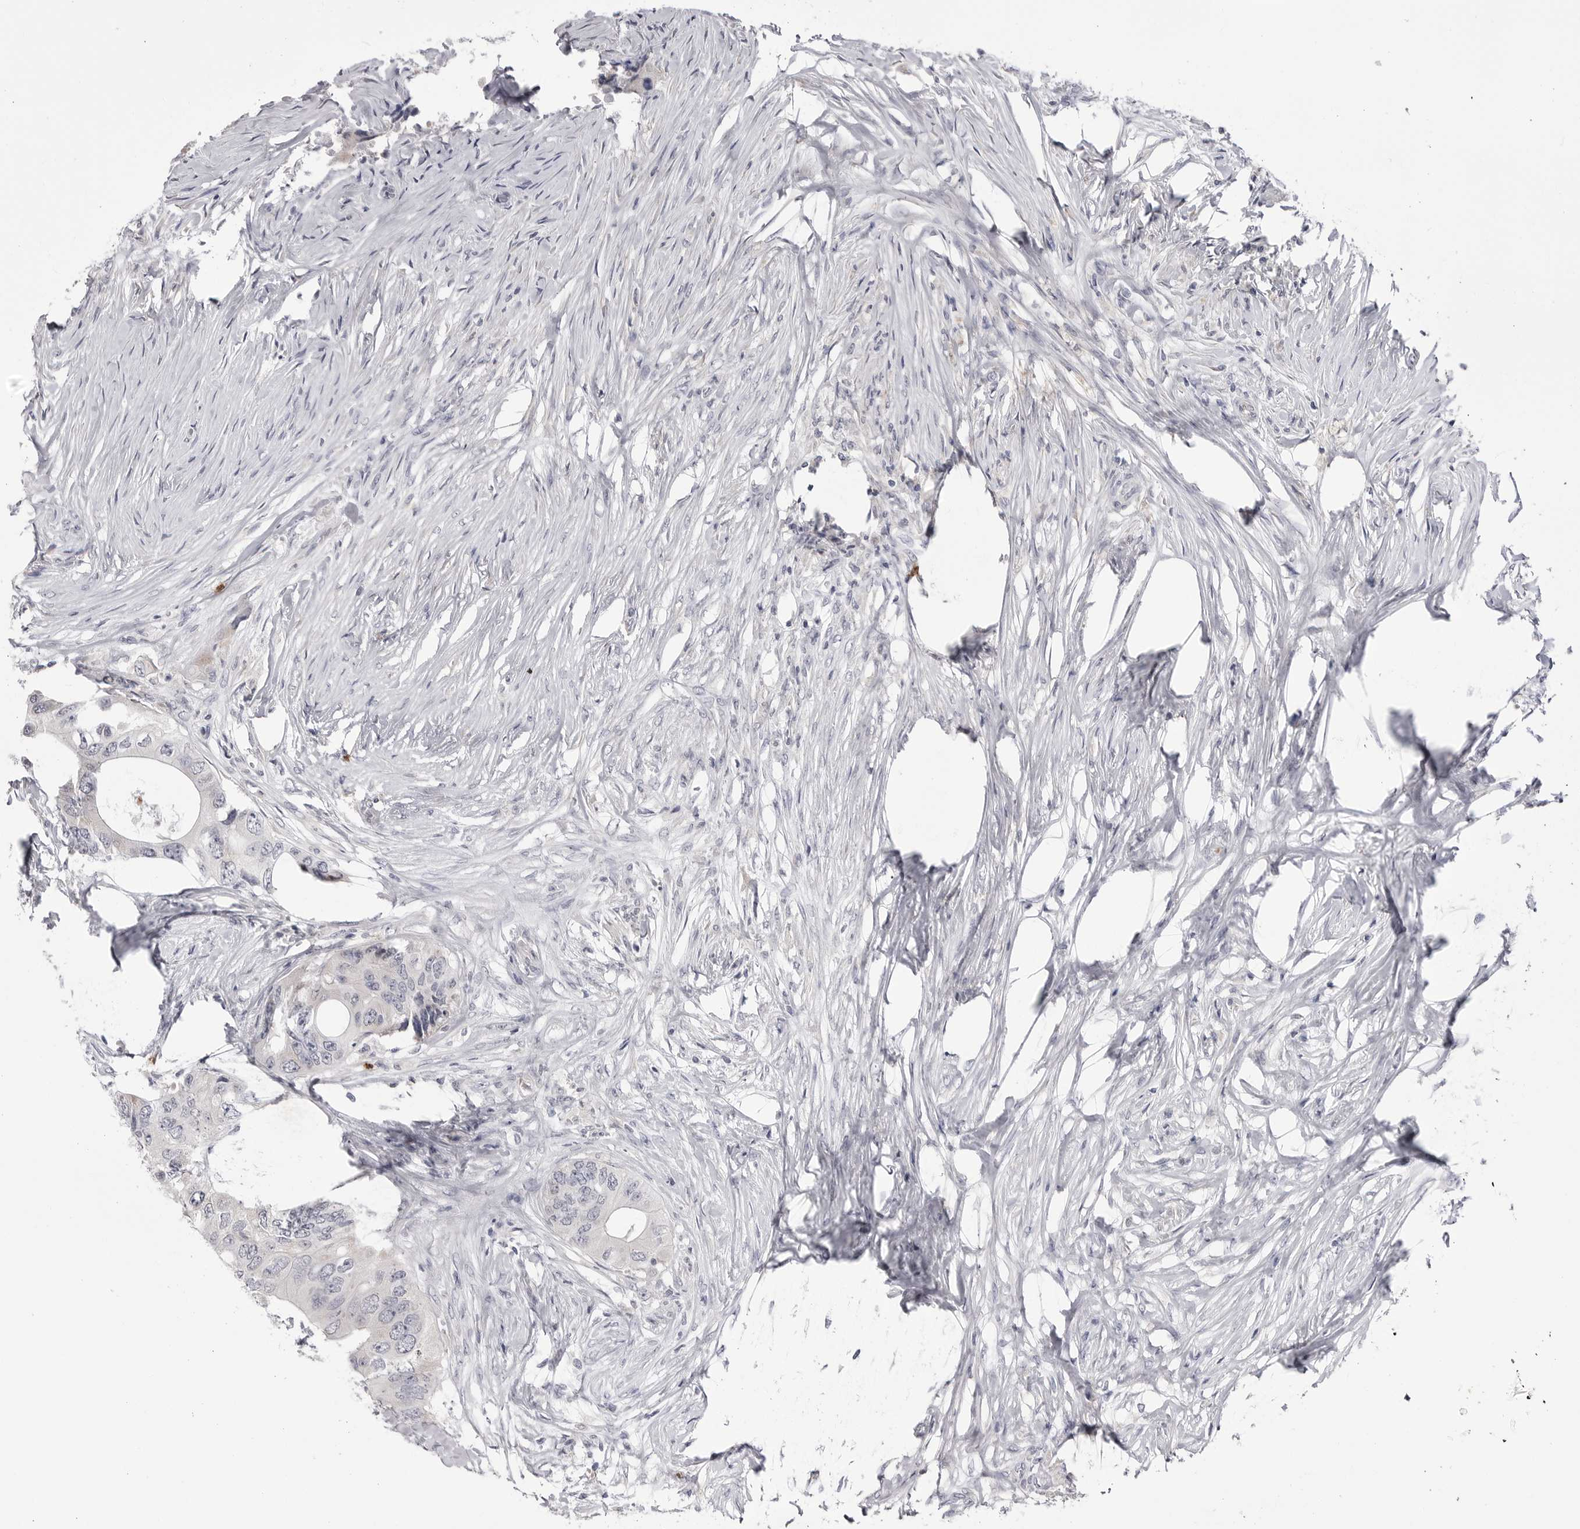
{"staining": {"intensity": "negative", "quantity": "none", "location": "none"}, "tissue": "colorectal cancer", "cell_type": "Tumor cells", "image_type": "cancer", "snomed": [{"axis": "morphology", "description": "Adenocarcinoma, NOS"}, {"axis": "topography", "description": "Colon"}], "caption": "This is an immunohistochemistry (IHC) image of human colorectal cancer (adenocarcinoma). There is no staining in tumor cells.", "gene": "STAP2", "patient": {"sex": "male", "age": 71}}